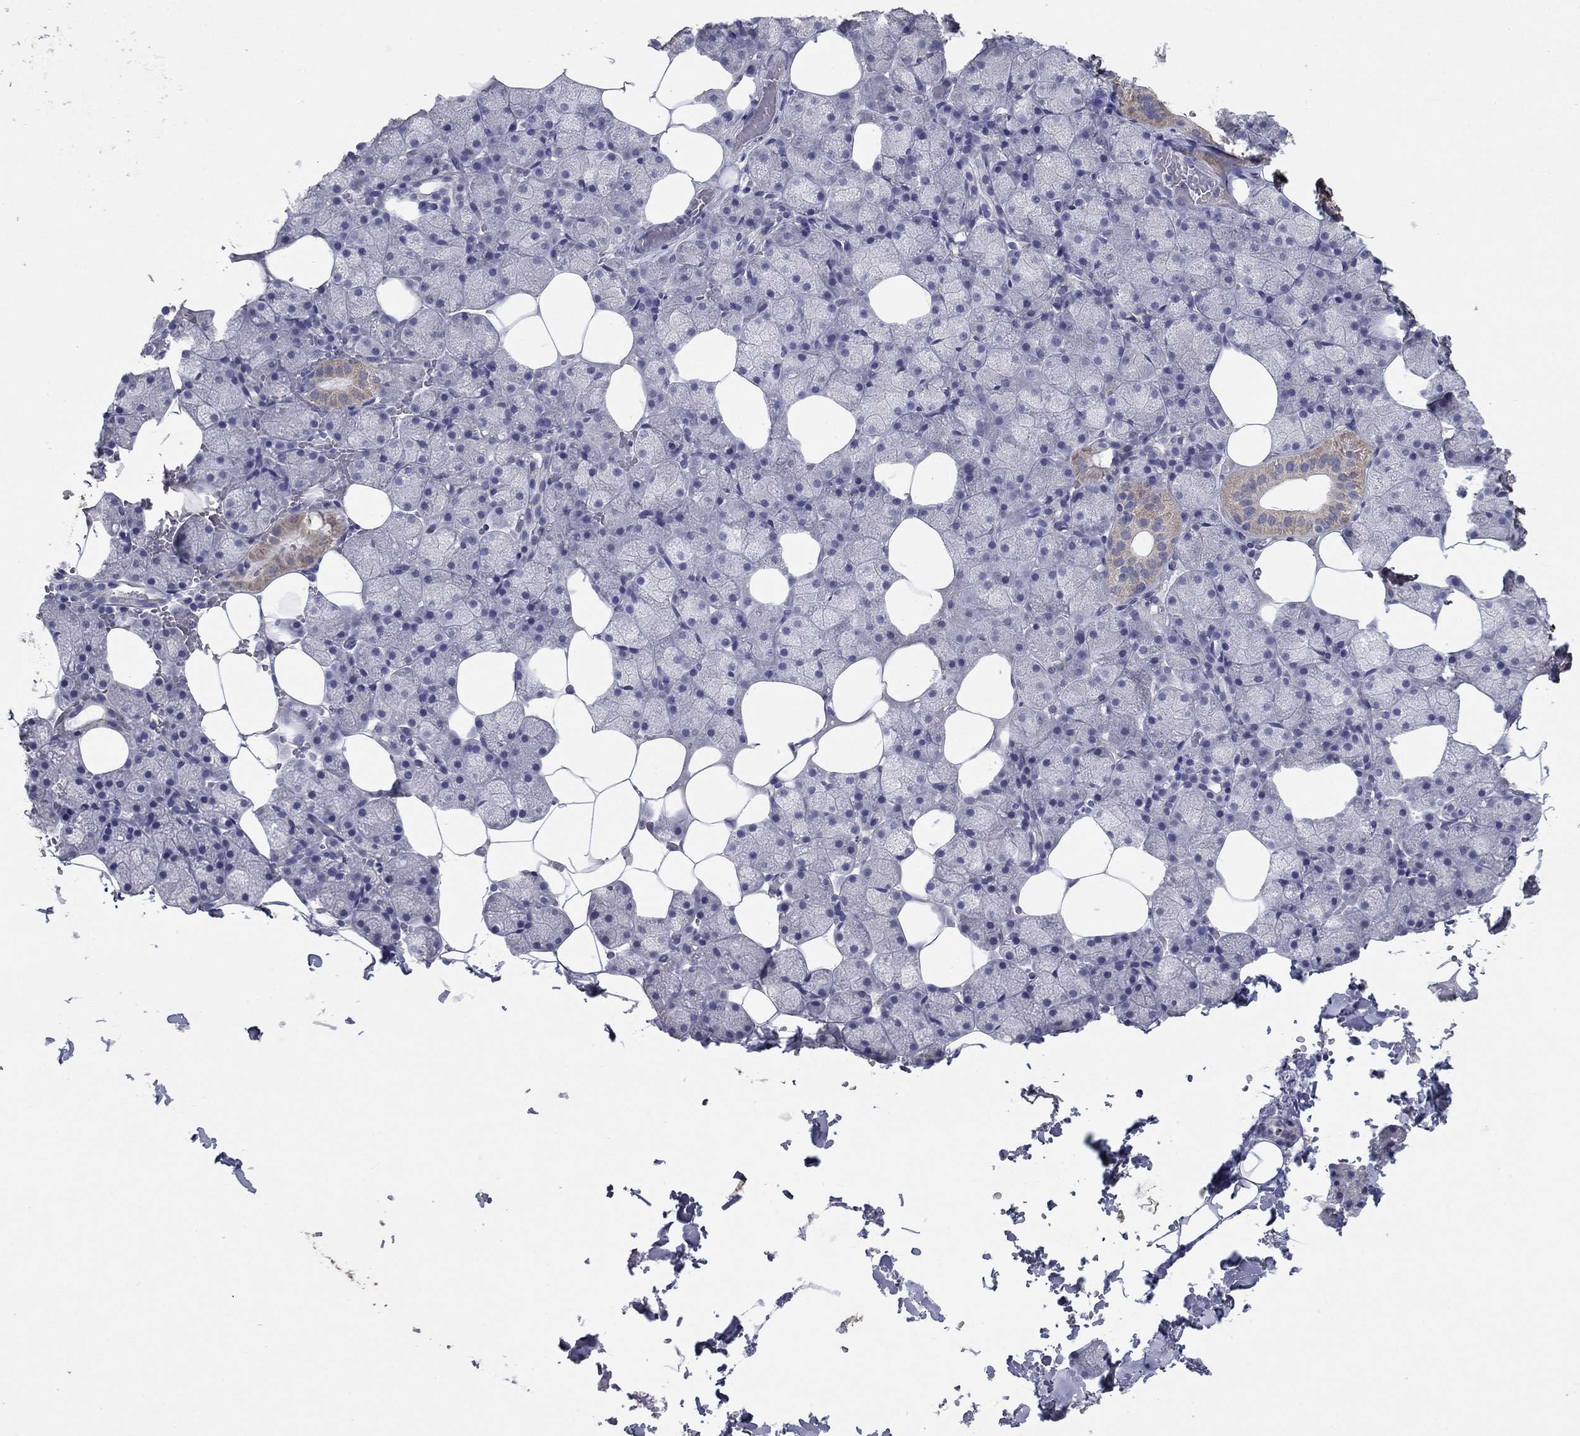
{"staining": {"intensity": "weak", "quantity": "<25%", "location": "cytoplasmic/membranous"}, "tissue": "salivary gland", "cell_type": "Glandular cells", "image_type": "normal", "snomed": [{"axis": "morphology", "description": "Normal tissue, NOS"}, {"axis": "topography", "description": "Salivary gland"}], "caption": "High power microscopy image of an immunohistochemistry (IHC) image of unremarkable salivary gland, revealing no significant expression in glandular cells.", "gene": "PTGDS", "patient": {"sex": "male", "age": 38}}